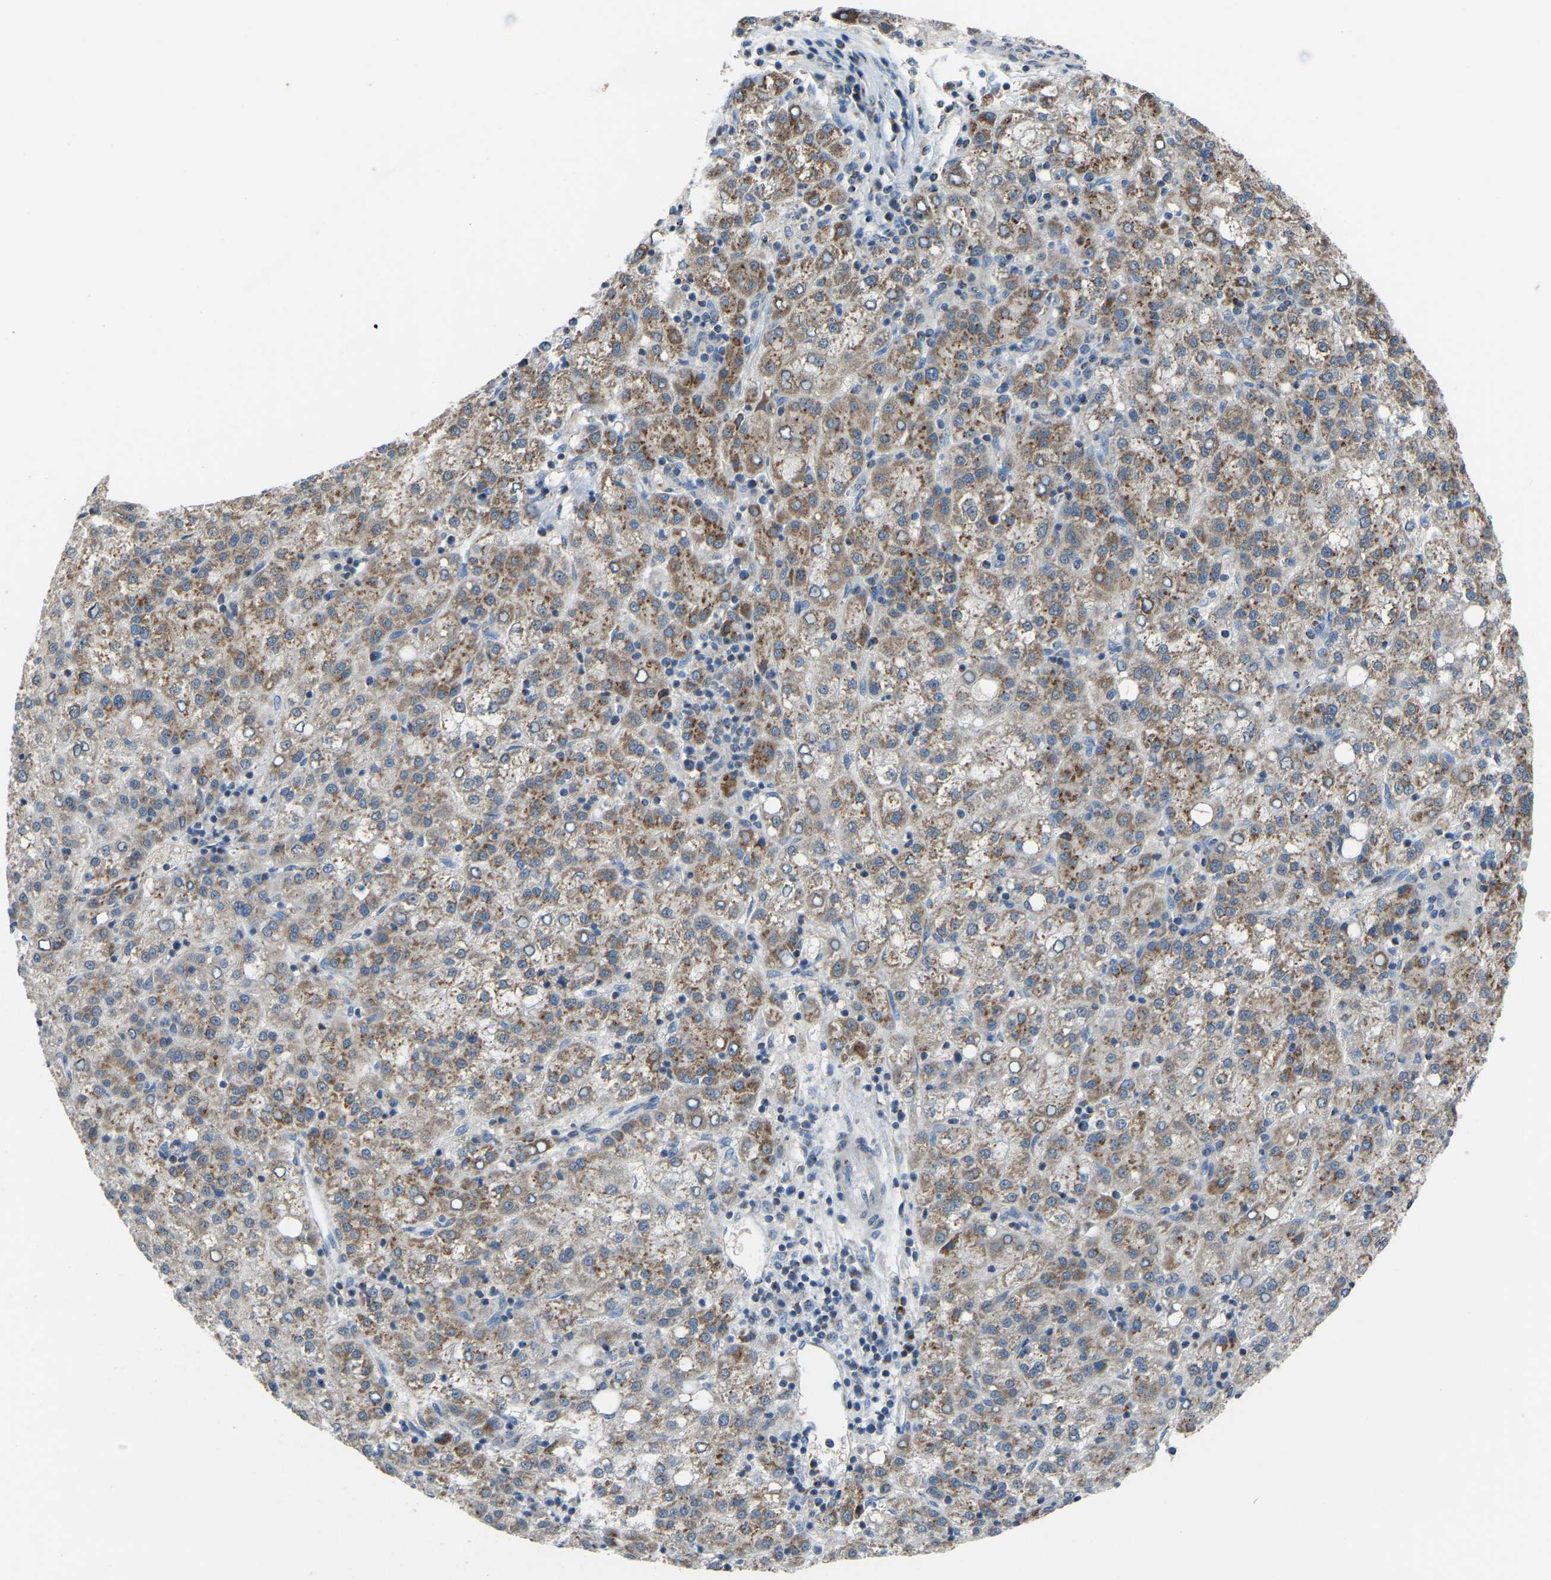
{"staining": {"intensity": "moderate", "quantity": ">75%", "location": "cytoplasmic/membranous"}, "tissue": "liver cancer", "cell_type": "Tumor cells", "image_type": "cancer", "snomed": [{"axis": "morphology", "description": "Carcinoma, Hepatocellular, NOS"}, {"axis": "topography", "description": "Liver"}], "caption": "About >75% of tumor cells in liver hepatocellular carcinoma reveal moderate cytoplasmic/membranous protein staining as visualized by brown immunohistochemical staining.", "gene": "CANT1", "patient": {"sex": "female", "age": 58}}